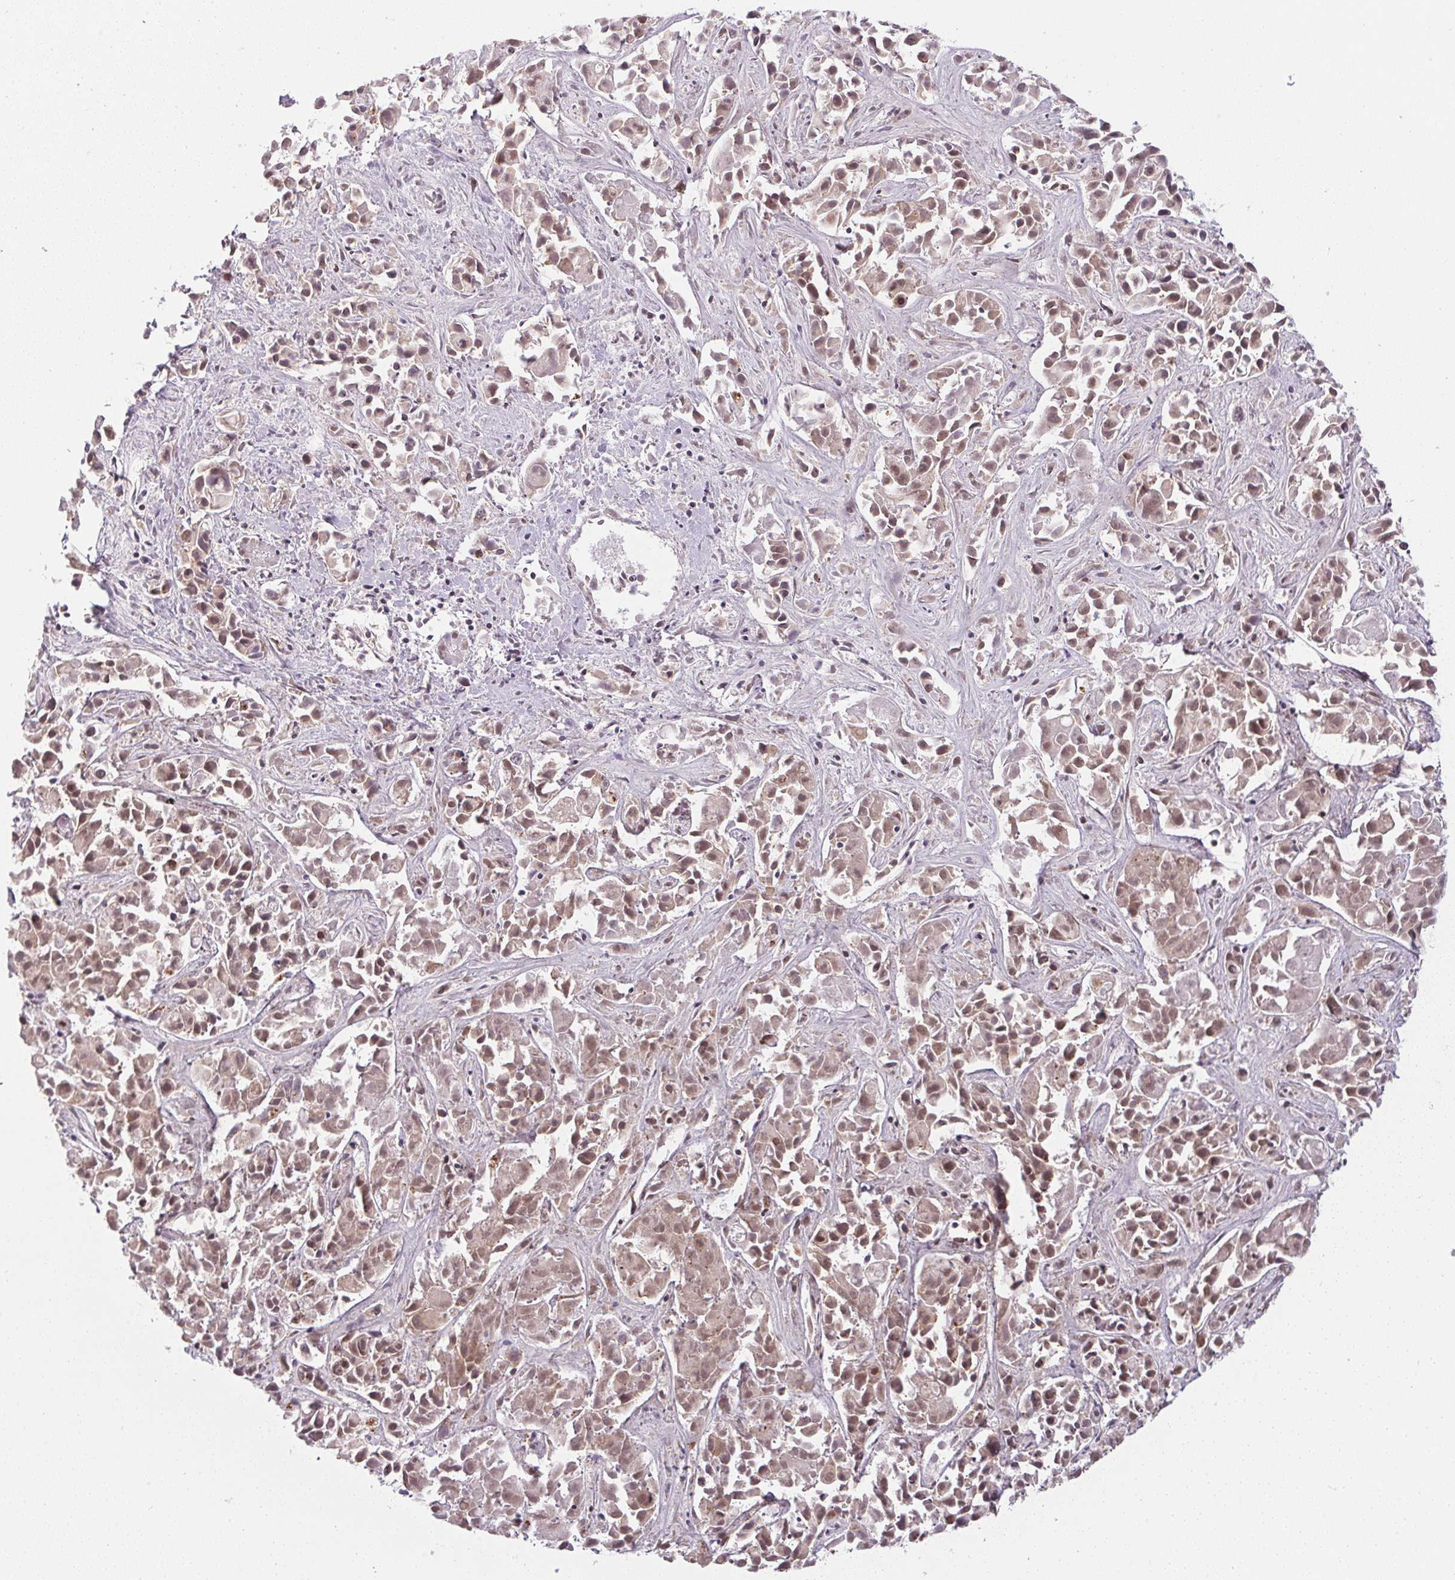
{"staining": {"intensity": "weak", "quantity": ">75%", "location": "cytoplasmic/membranous,nuclear"}, "tissue": "liver cancer", "cell_type": "Tumor cells", "image_type": "cancer", "snomed": [{"axis": "morphology", "description": "Cholangiocarcinoma"}, {"axis": "topography", "description": "Liver"}], "caption": "There is low levels of weak cytoplasmic/membranous and nuclear positivity in tumor cells of liver cholangiocarcinoma, as demonstrated by immunohistochemical staining (brown color).", "gene": "SRSF7", "patient": {"sex": "female", "age": 81}}